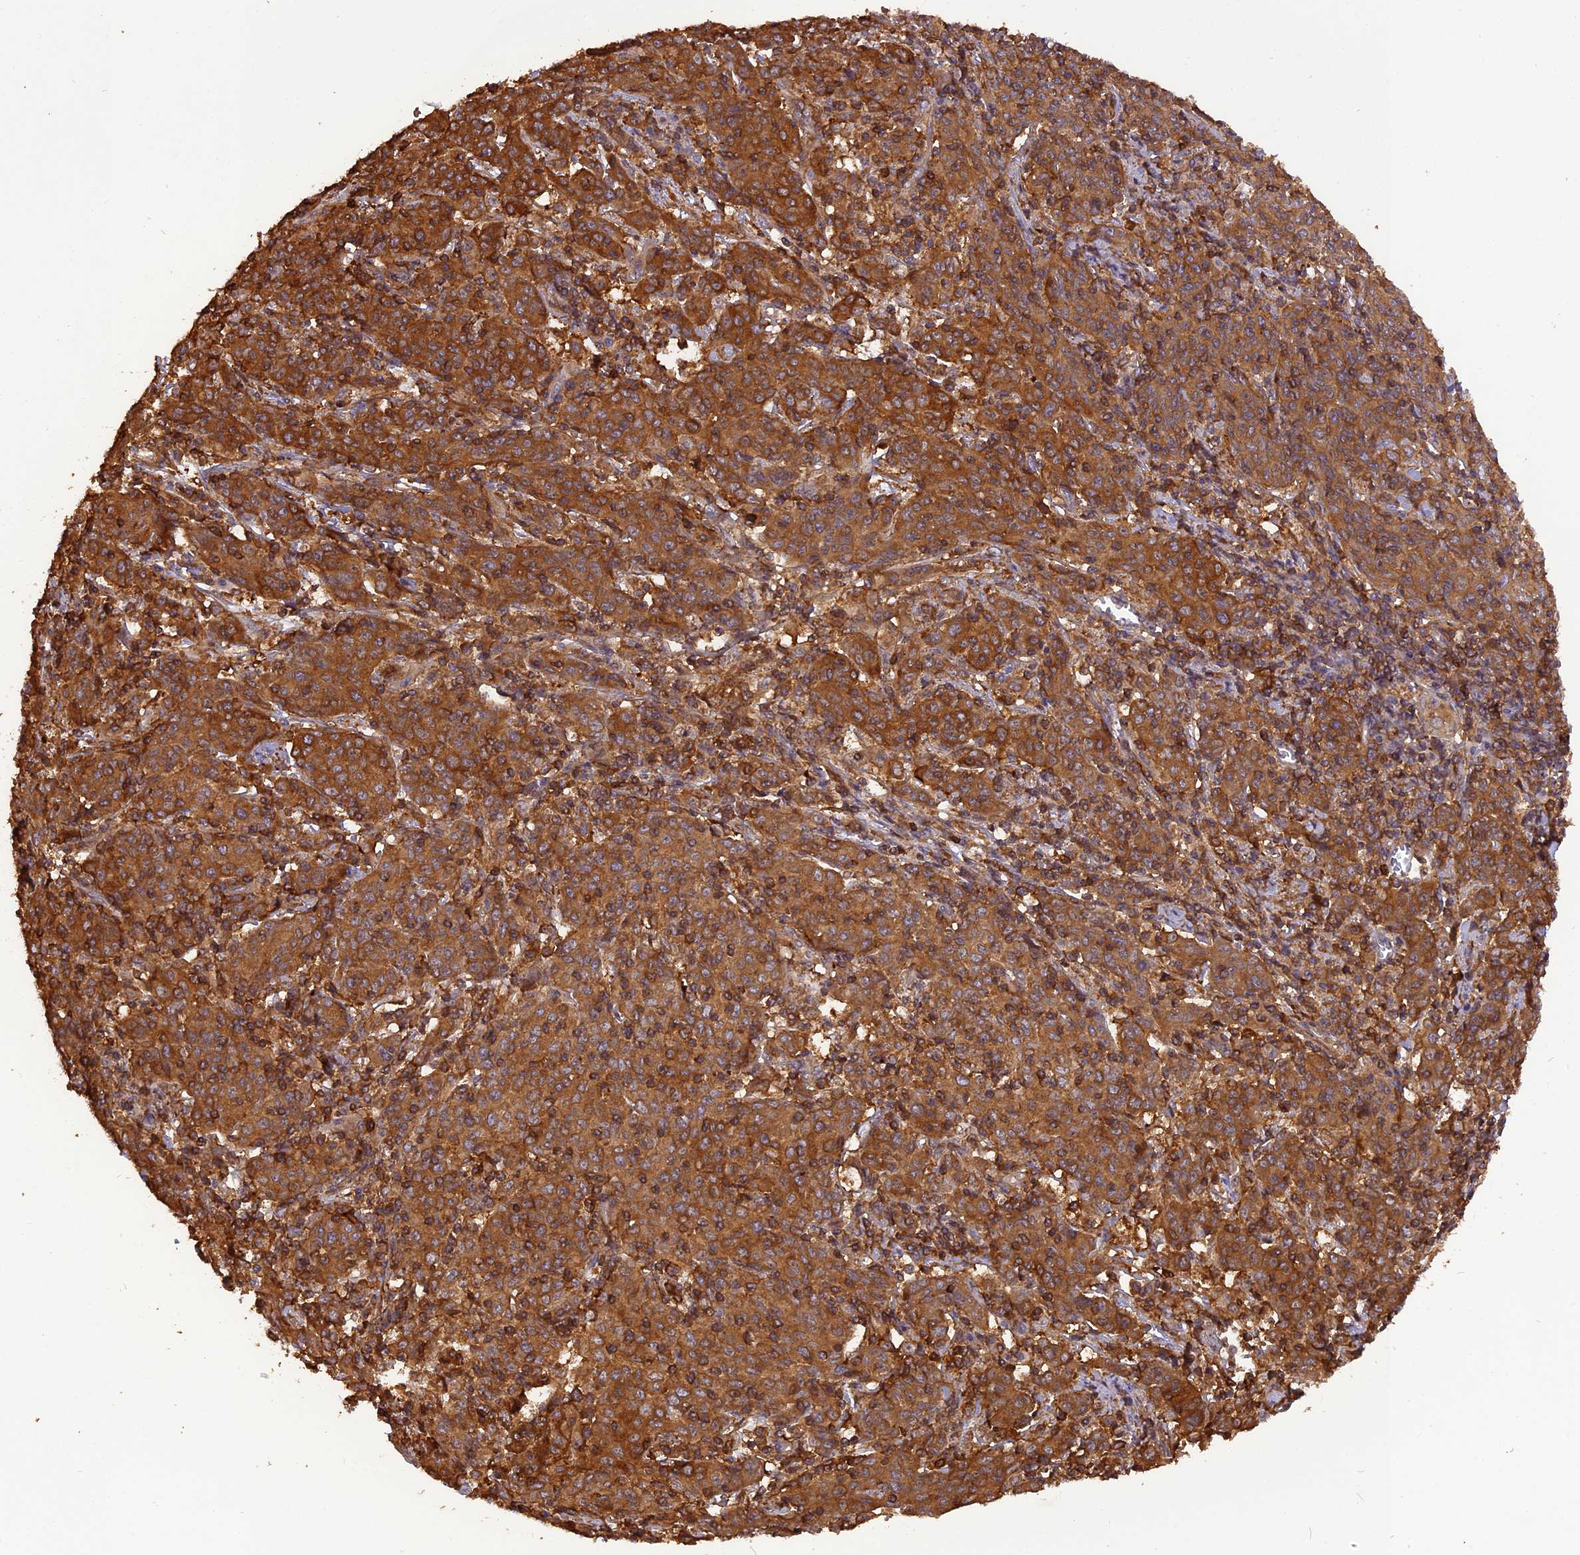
{"staining": {"intensity": "strong", "quantity": ">75%", "location": "cytoplasmic/membranous"}, "tissue": "cervical cancer", "cell_type": "Tumor cells", "image_type": "cancer", "snomed": [{"axis": "morphology", "description": "Squamous cell carcinoma, NOS"}, {"axis": "topography", "description": "Cervix"}], "caption": "There is high levels of strong cytoplasmic/membranous staining in tumor cells of cervical cancer (squamous cell carcinoma), as demonstrated by immunohistochemical staining (brown color).", "gene": "STOML1", "patient": {"sex": "female", "age": 67}}